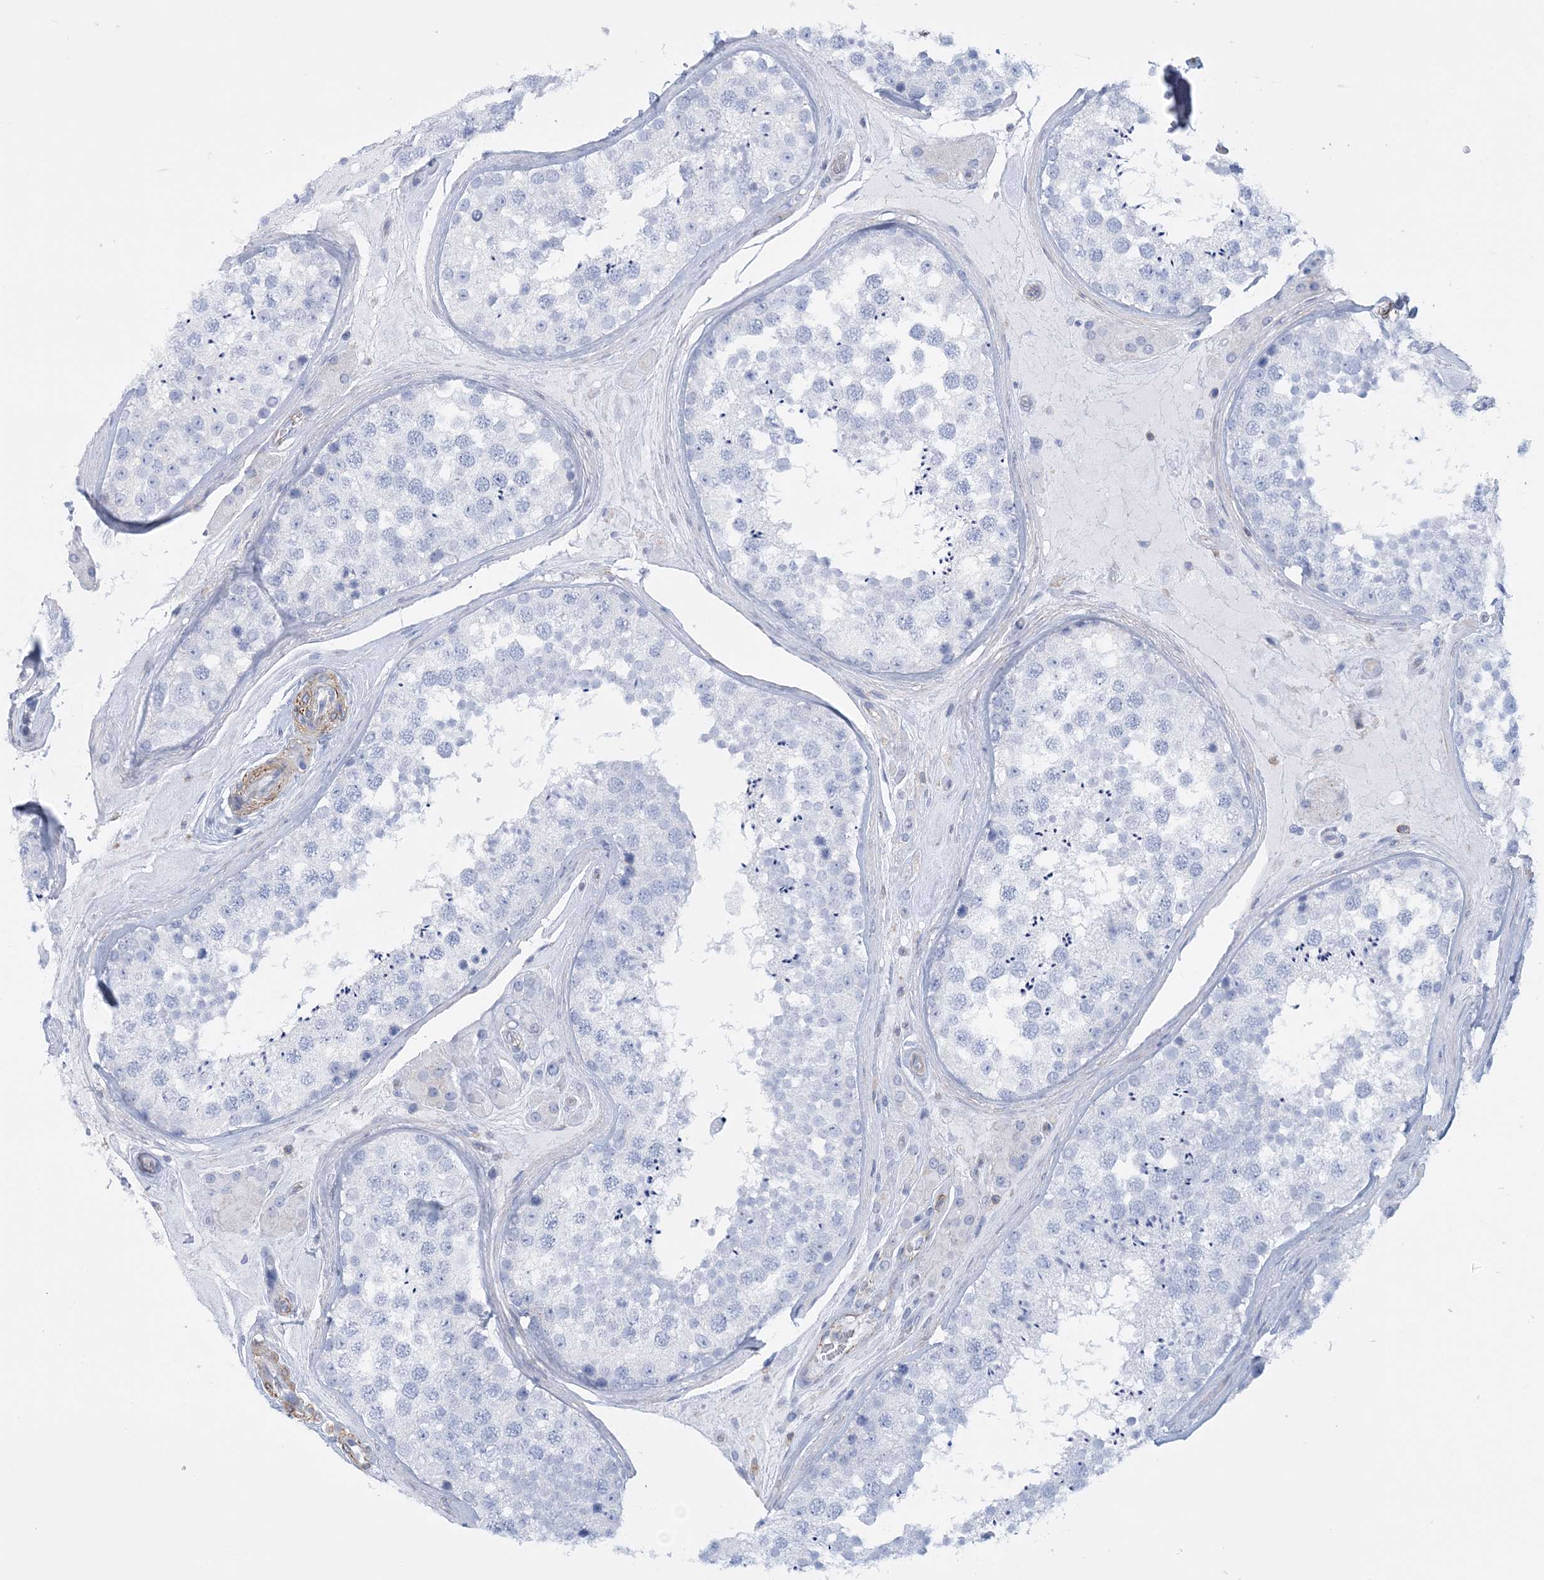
{"staining": {"intensity": "negative", "quantity": "none", "location": "none"}, "tissue": "testis", "cell_type": "Cells in seminiferous ducts", "image_type": "normal", "snomed": [{"axis": "morphology", "description": "Normal tissue, NOS"}, {"axis": "topography", "description": "Testis"}], "caption": "Cells in seminiferous ducts show no significant protein positivity in unremarkable testis.", "gene": "C11orf21", "patient": {"sex": "male", "age": 46}}